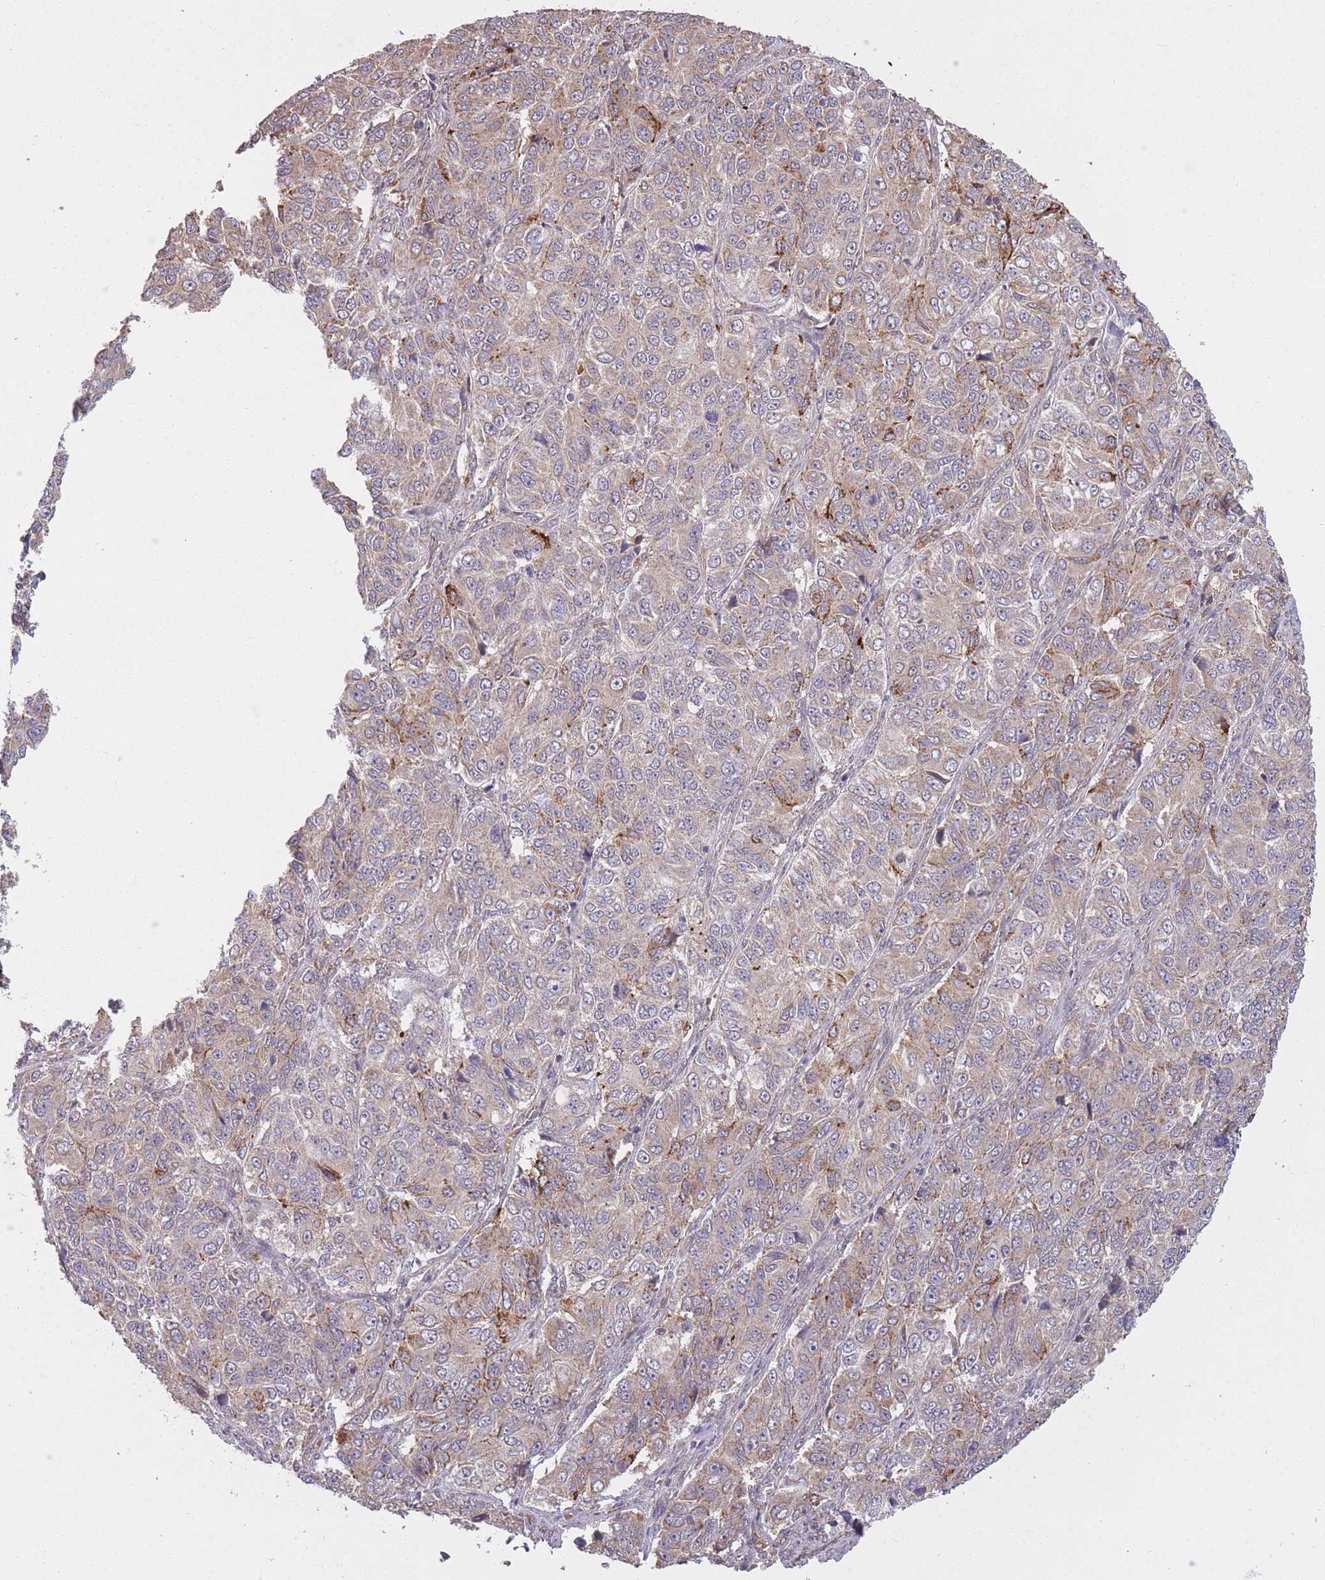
{"staining": {"intensity": "moderate", "quantity": "<25%", "location": "cytoplasmic/membranous"}, "tissue": "ovarian cancer", "cell_type": "Tumor cells", "image_type": "cancer", "snomed": [{"axis": "morphology", "description": "Carcinoma, endometroid"}, {"axis": "topography", "description": "Ovary"}], "caption": "Endometroid carcinoma (ovarian) stained with DAB immunohistochemistry (IHC) exhibits low levels of moderate cytoplasmic/membranous expression in about <25% of tumor cells.", "gene": "POLR3F", "patient": {"sex": "female", "age": 51}}